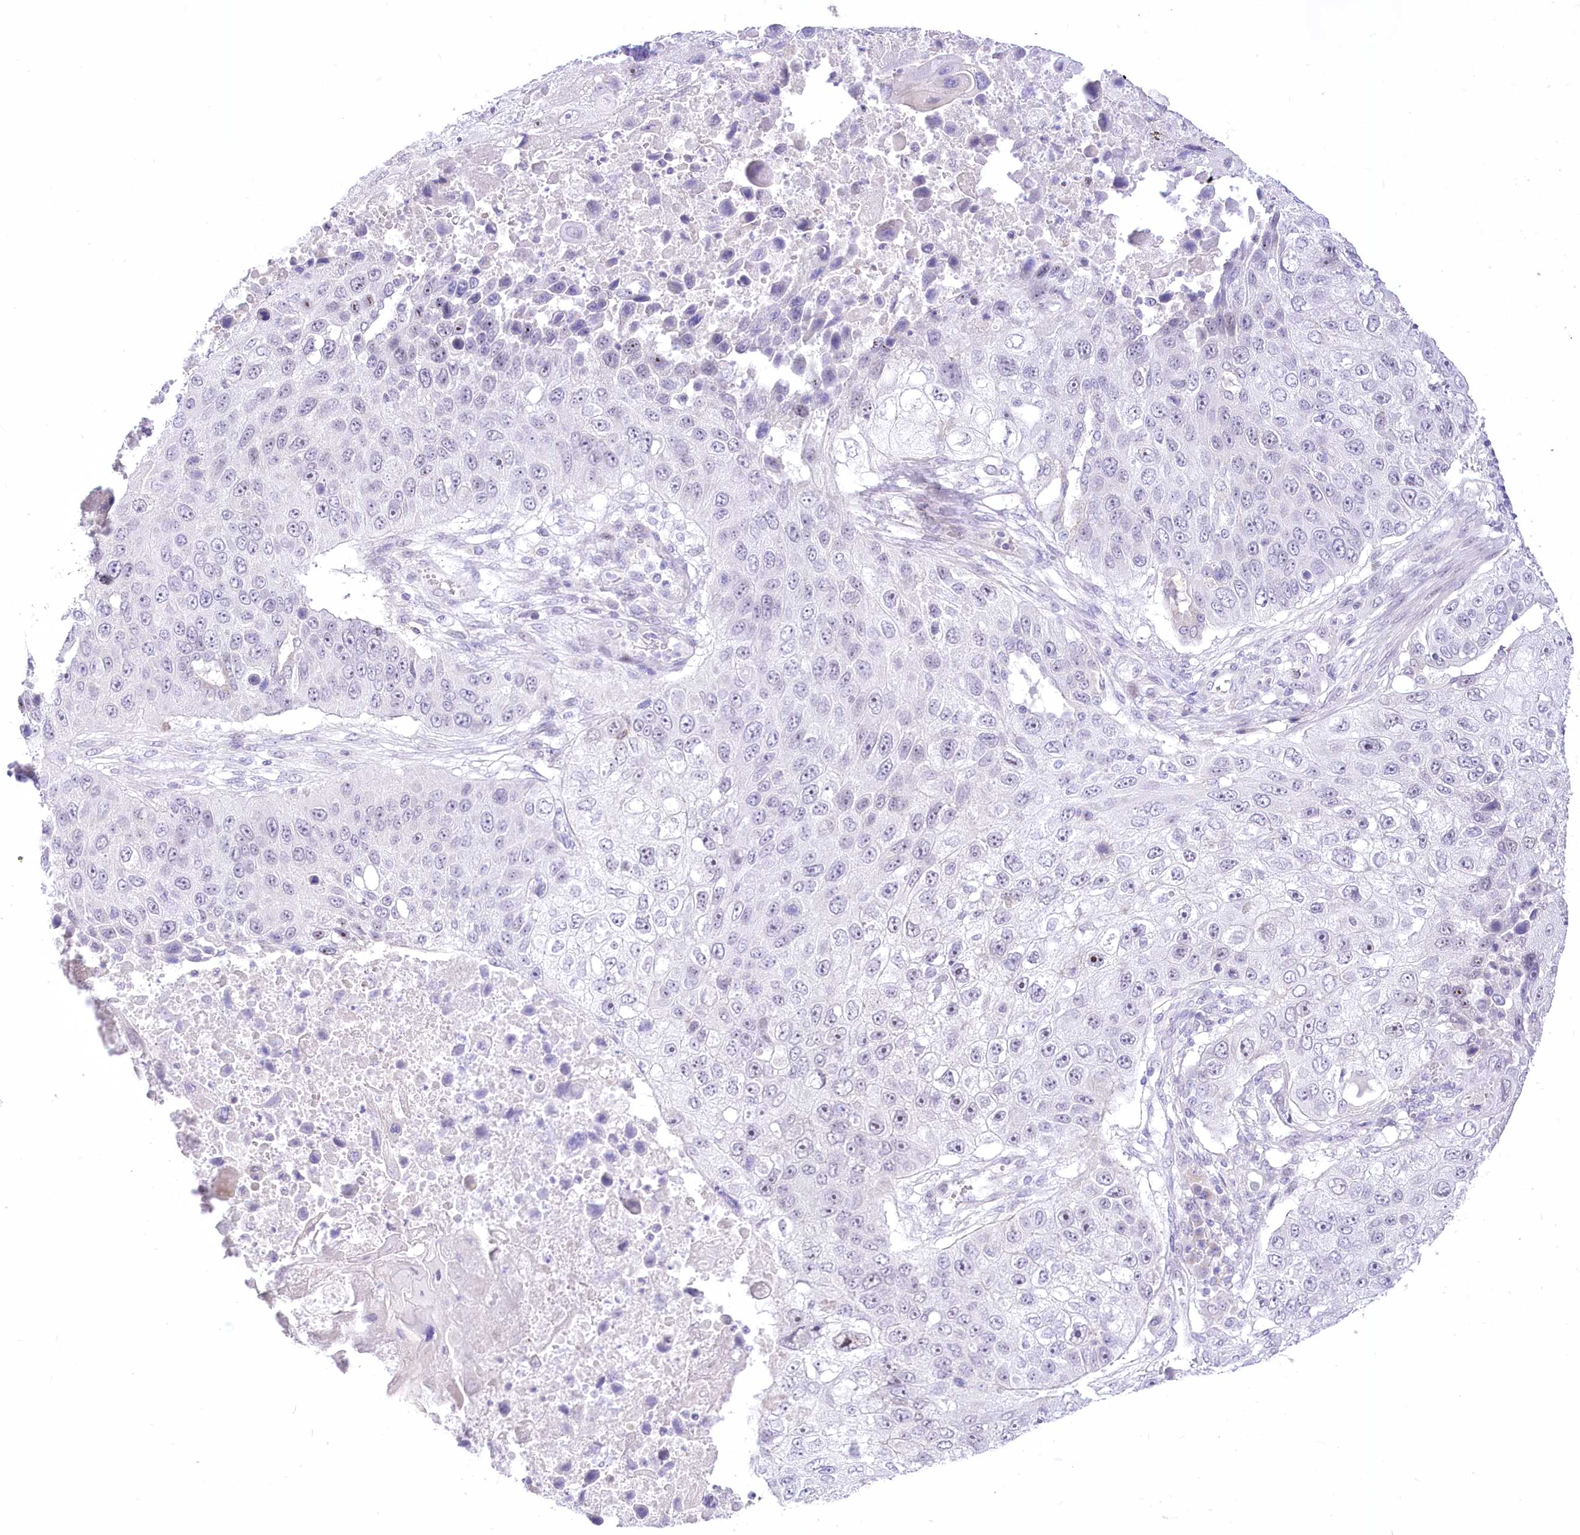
{"staining": {"intensity": "negative", "quantity": "none", "location": "none"}, "tissue": "lung cancer", "cell_type": "Tumor cells", "image_type": "cancer", "snomed": [{"axis": "morphology", "description": "Squamous cell carcinoma, NOS"}, {"axis": "topography", "description": "Lung"}], "caption": "Immunohistochemical staining of squamous cell carcinoma (lung) exhibits no significant staining in tumor cells.", "gene": "BEND7", "patient": {"sex": "male", "age": 61}}